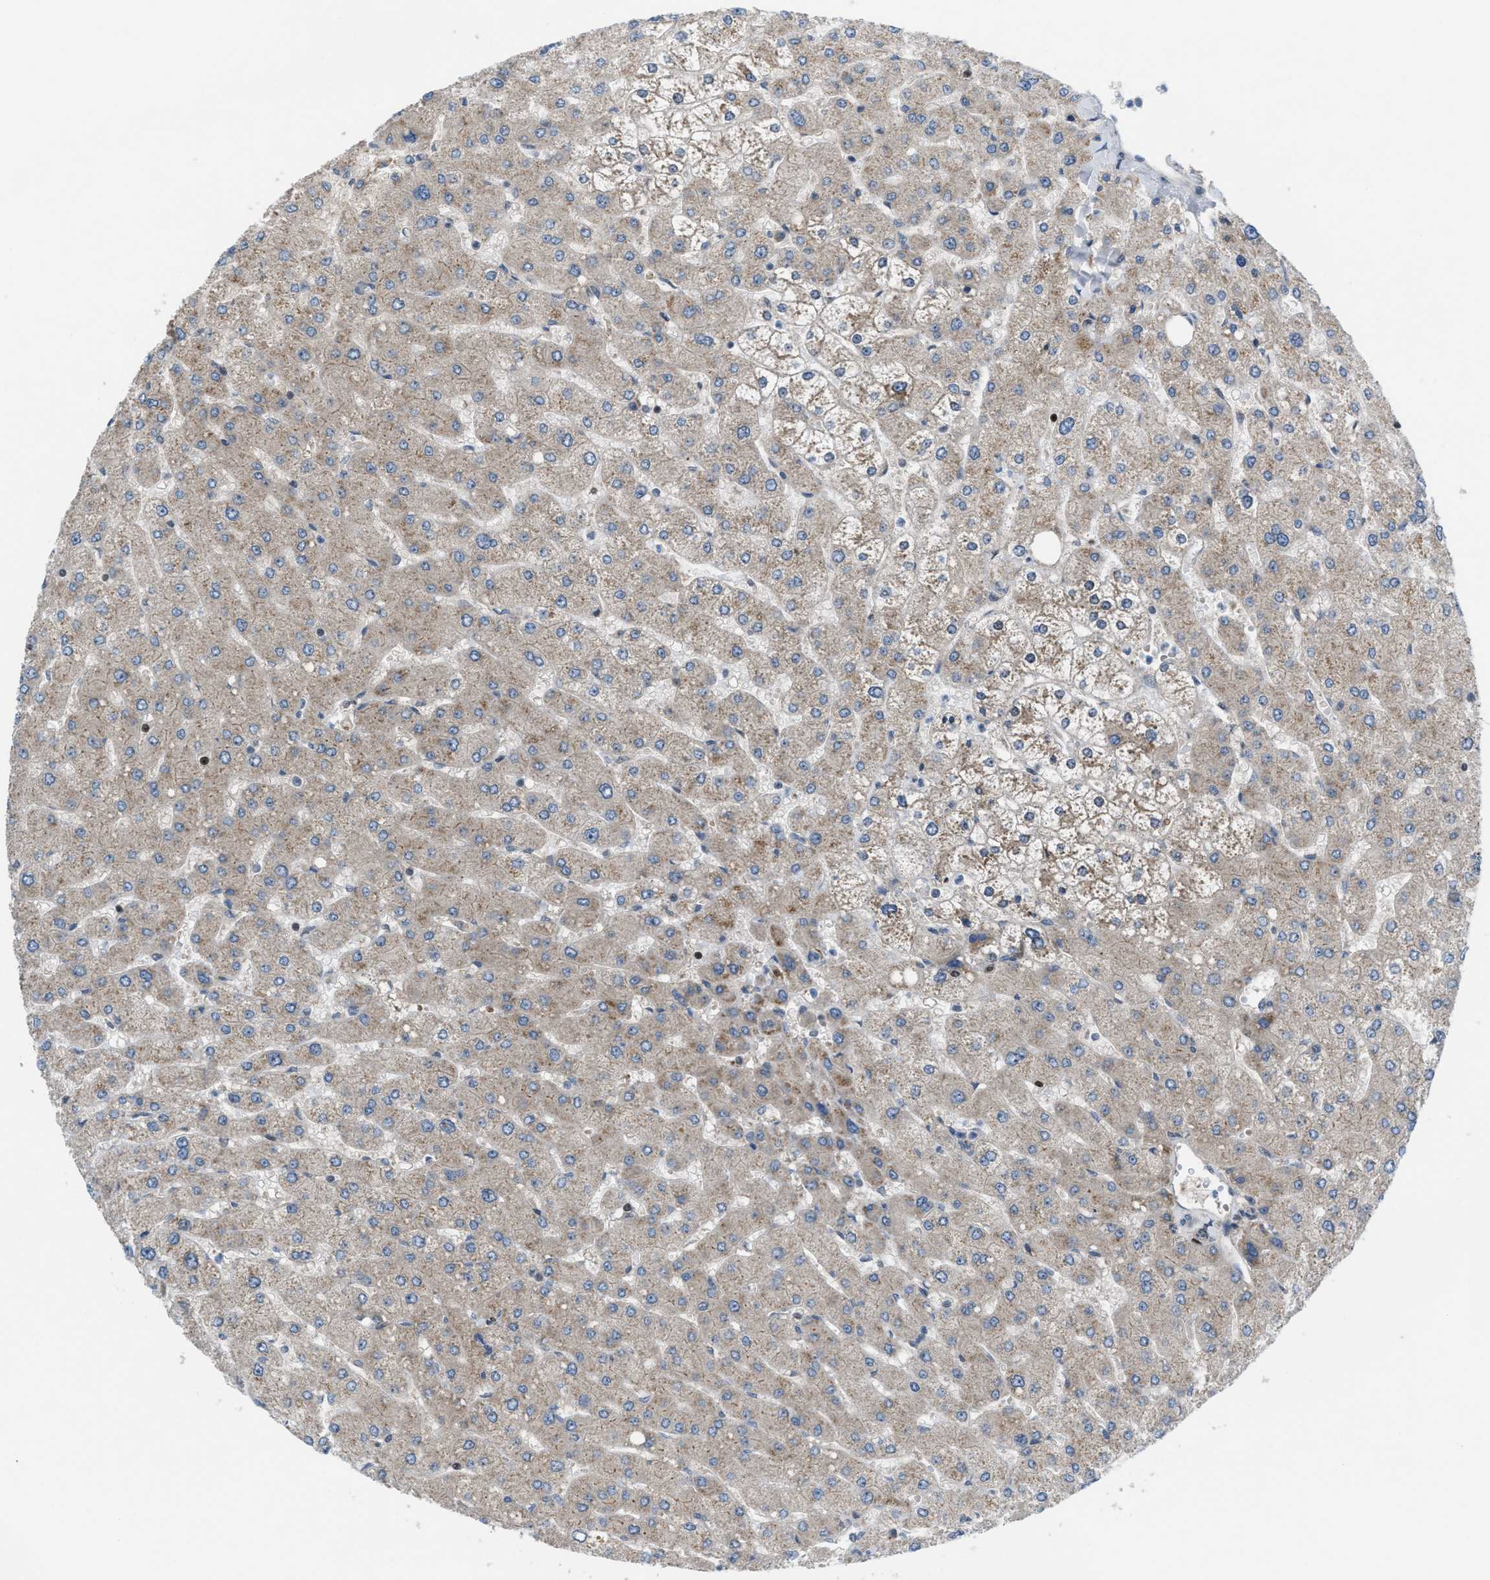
{"staining": {"intensity": "weak", "quantity": "<25%", "location": "cytoplasmic/membranous"}, "tissue": "liver", "cell_type": "Cholangiocytes", "image_type": "normal", "snomed": [{"axis": "morphology", "description": "Normal tissue, NOS"}, {"axis": "topography", "description": "Liver"}], "caption": "The immunohistochemistry image has no significant expression in cholangiocytes of liver.", "gene": "ZNF276", "patient": {"sex": "male", "age": 55}}